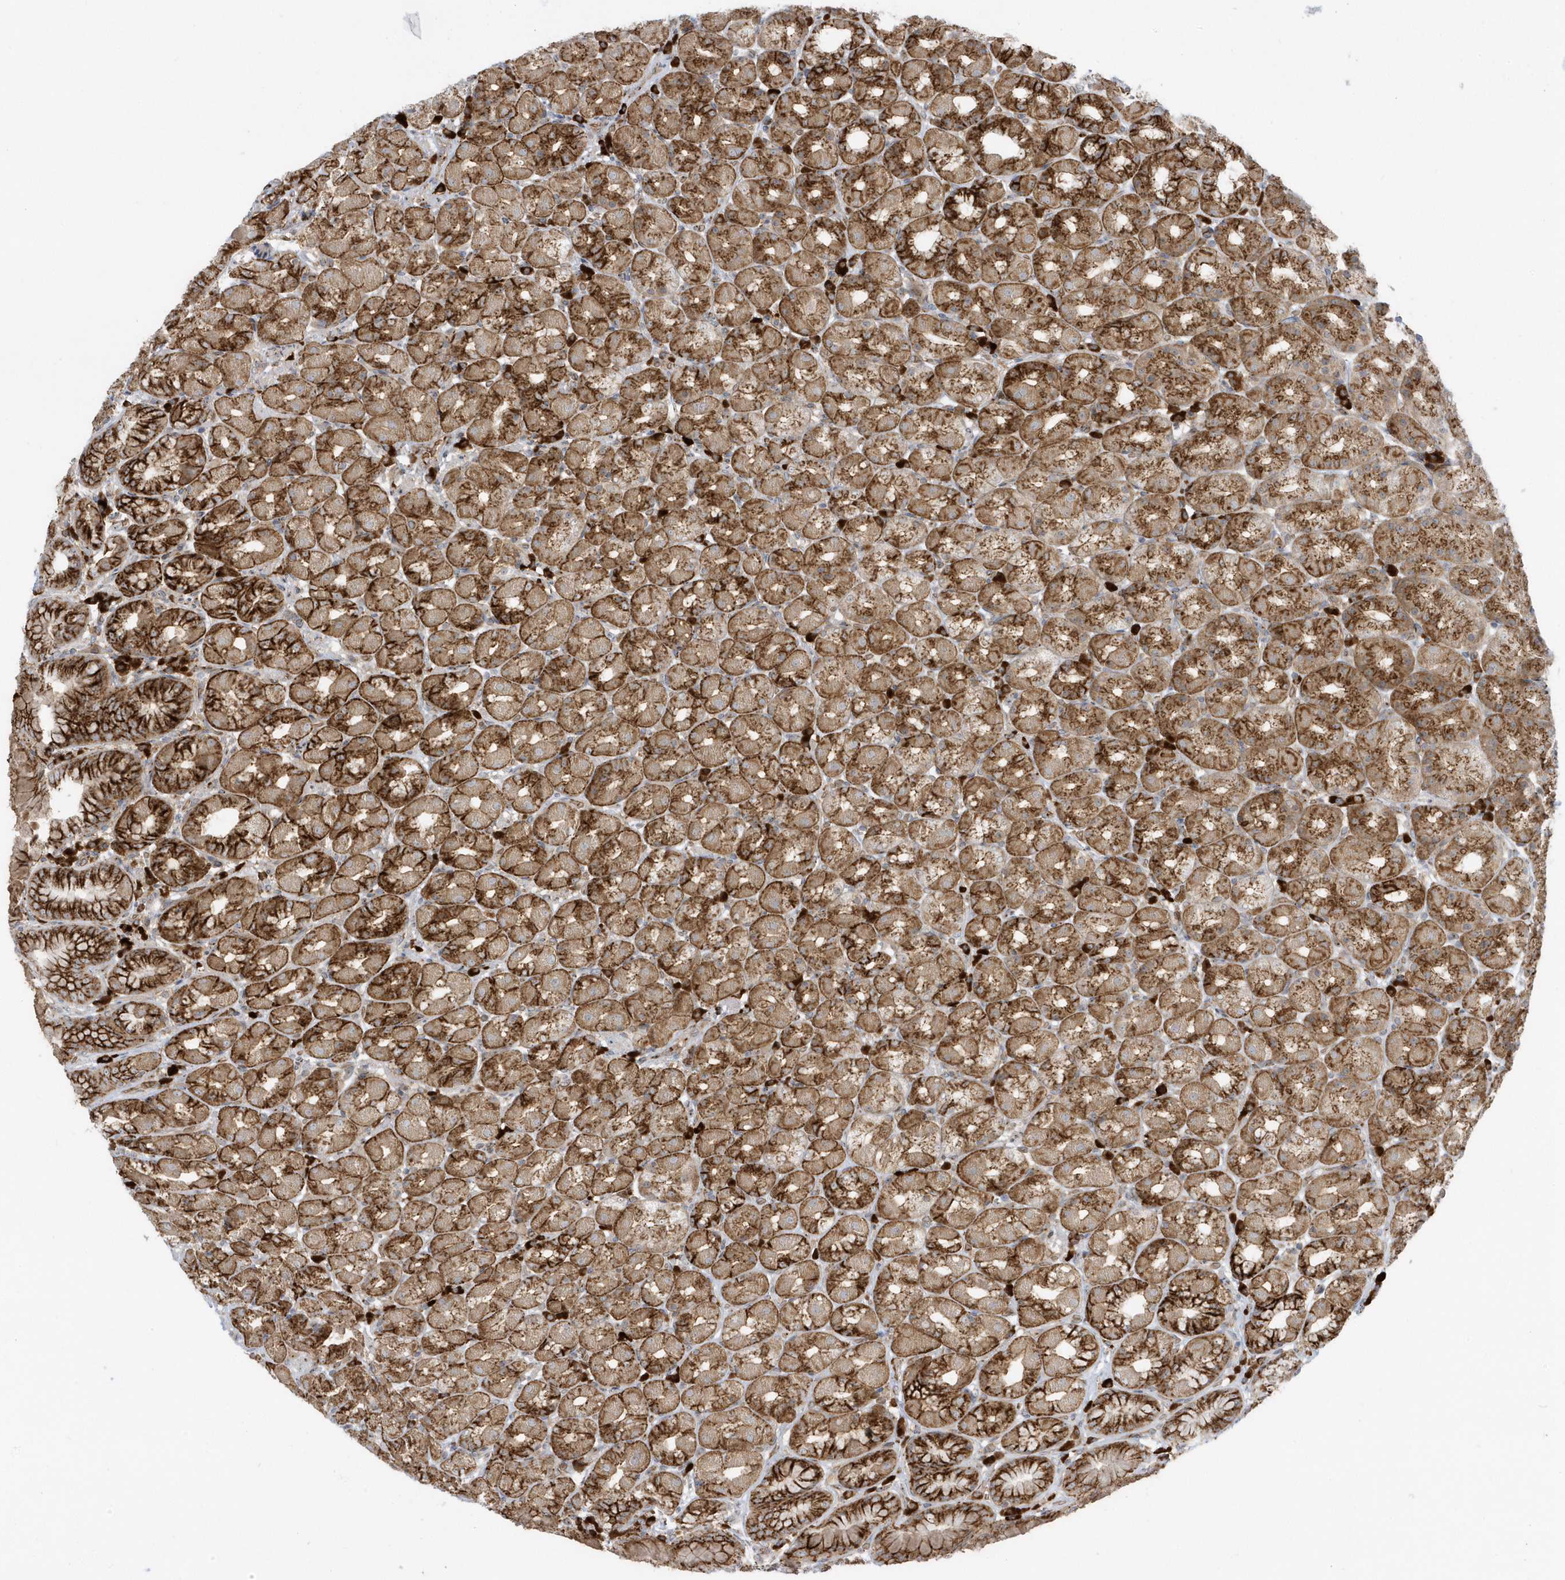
{"staining": {"intensity": "strong", "quantity": ">75%", "location": "cytoplasmic/membranous"}, "tissue": "stomach", "cell_type": "Glandular cells", "image_type": "normal", "snomed": [{"axis": "morphology", "description": "Normal tissue, NOS"}, {"axis": "topography", "description": "Stomach, upper"}], "caption": "The image shows immunohistochemical staining of benign stomach. There is strong cytoplasmic/membranous expression is seen in about >75% of glandular cells. Nuclei are stained in blue.", "gene": "RPP40", "patient": {"sex": "male", "age": 68}}